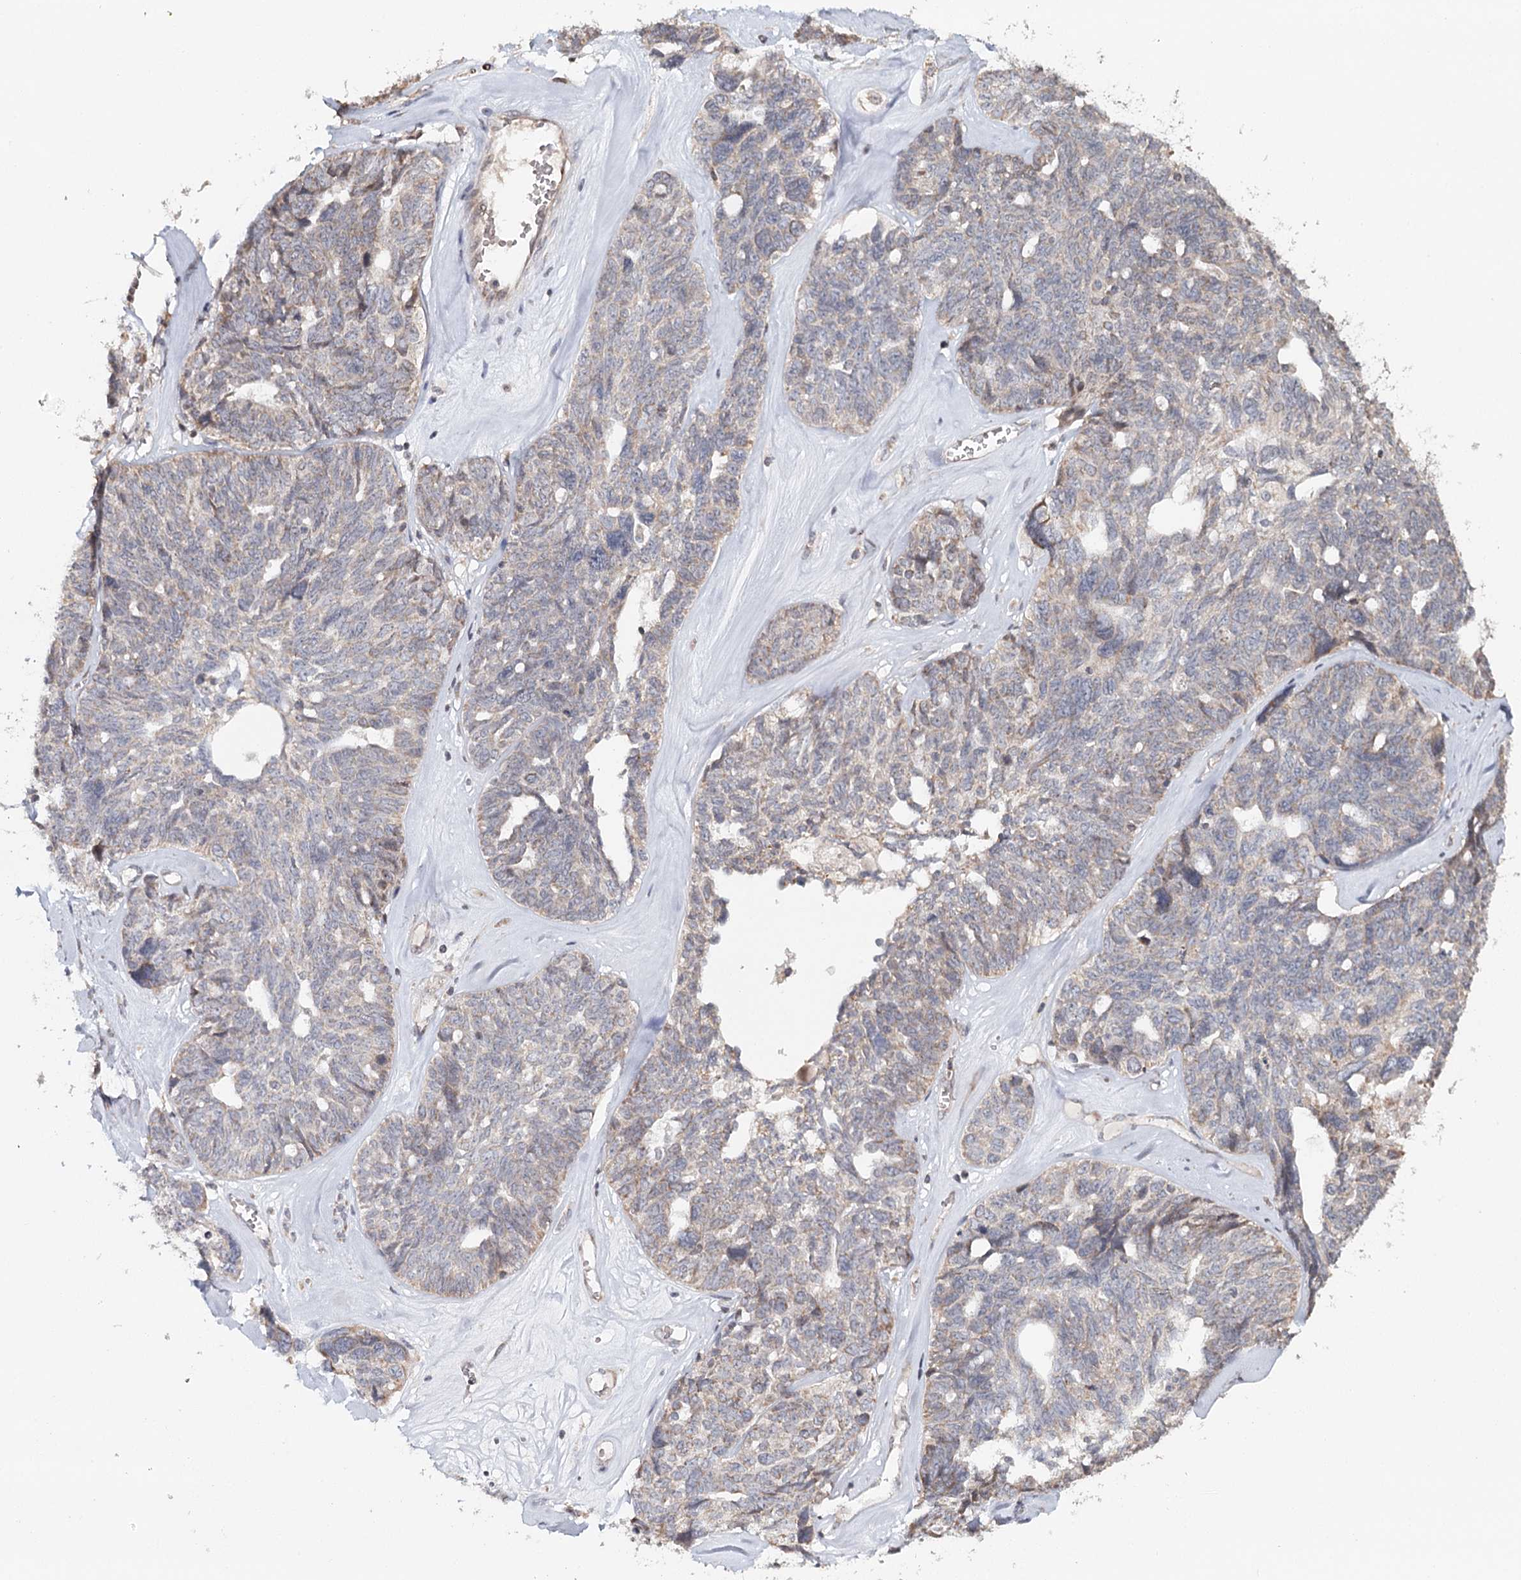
{"staining": {"intensity": "weak", "quantity": "25%-75%", "location": "cytoplasmic/membranous"}, "tissue": "ovarian cancer", "cell_type": "Tumor cells", "image_type": "cancer", "snomed": [{"axis": "morphology", "description": "Cystadenocarcinoma, serous, NOS"}, {"axis": "topography", "description": "Ovary"}], "caption": "A high-resolution micrograph shows IHC staining of serous cystadenocarcinoma (ovarian), which reveals weak cytoplasmic/membranous expression in approximately 25%-75% of tumor cells.", "gene": "ICOS", "patient": {"sex": "female", "age": 79}}